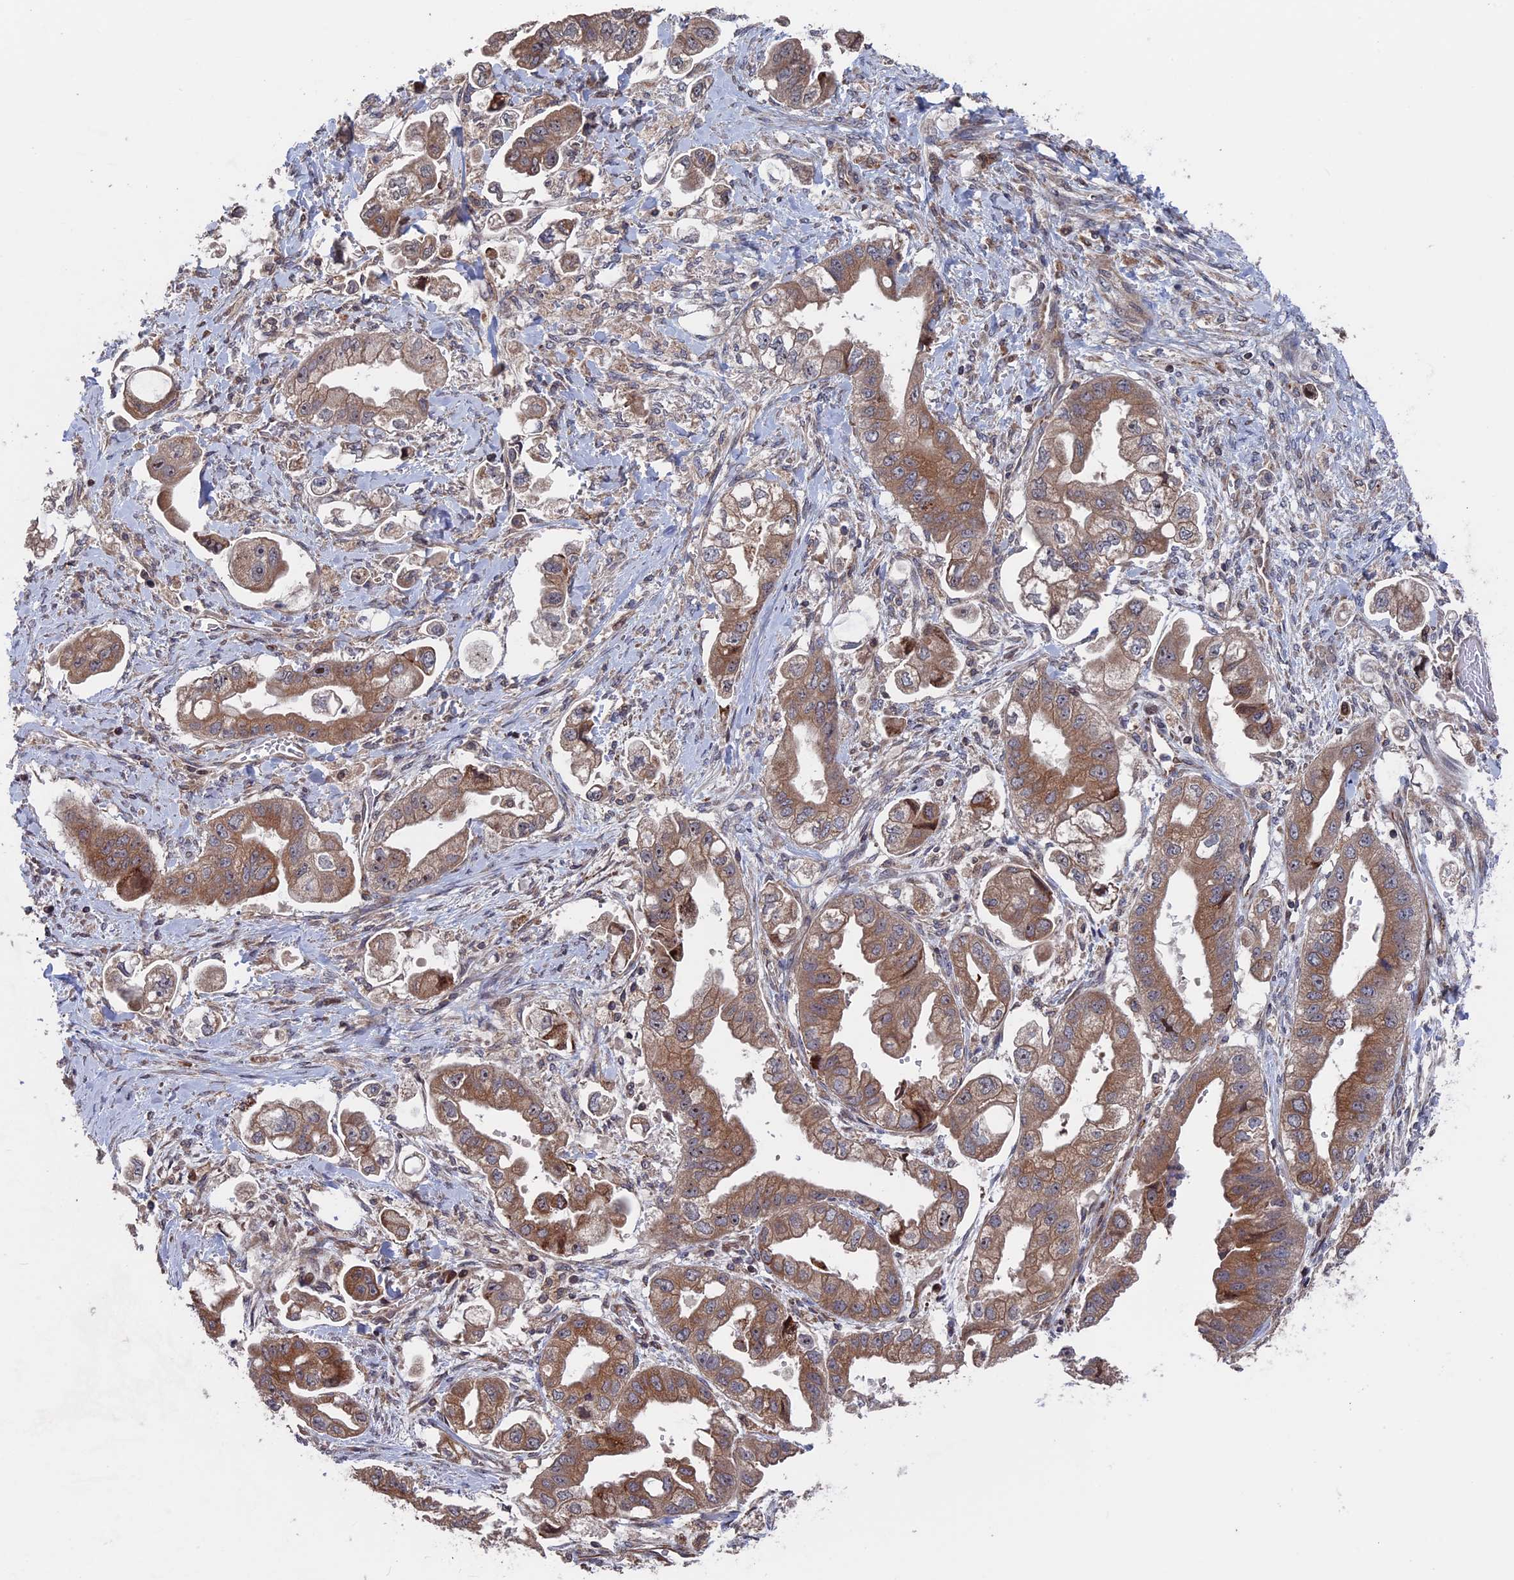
{"staining": {"intensity": "moderate", "quantity": ">75%", "location": "cytoplasmic/membranous,nuclear"}, "tissue": "stomach cancer", "cell_type": "Tumor cells", "image_type": "cancer", "snomed": [{"axis": "morphology", "description": "Adenocarcinoma, NOS"}, {"axis": "topography", "description": "Stomach"}], "caption": "Immunohistochemical staining of human adenocarcinoma (stomach) reveals moderate cytoplasmic/membranous and nuclear protein expression in about >75% of tumor cells. Immunohistochemistry stains the protein in brown and the nuclei are stained blue.", "gene": "PLA2G15", "patient": {"sex": "male", "age": 62}}